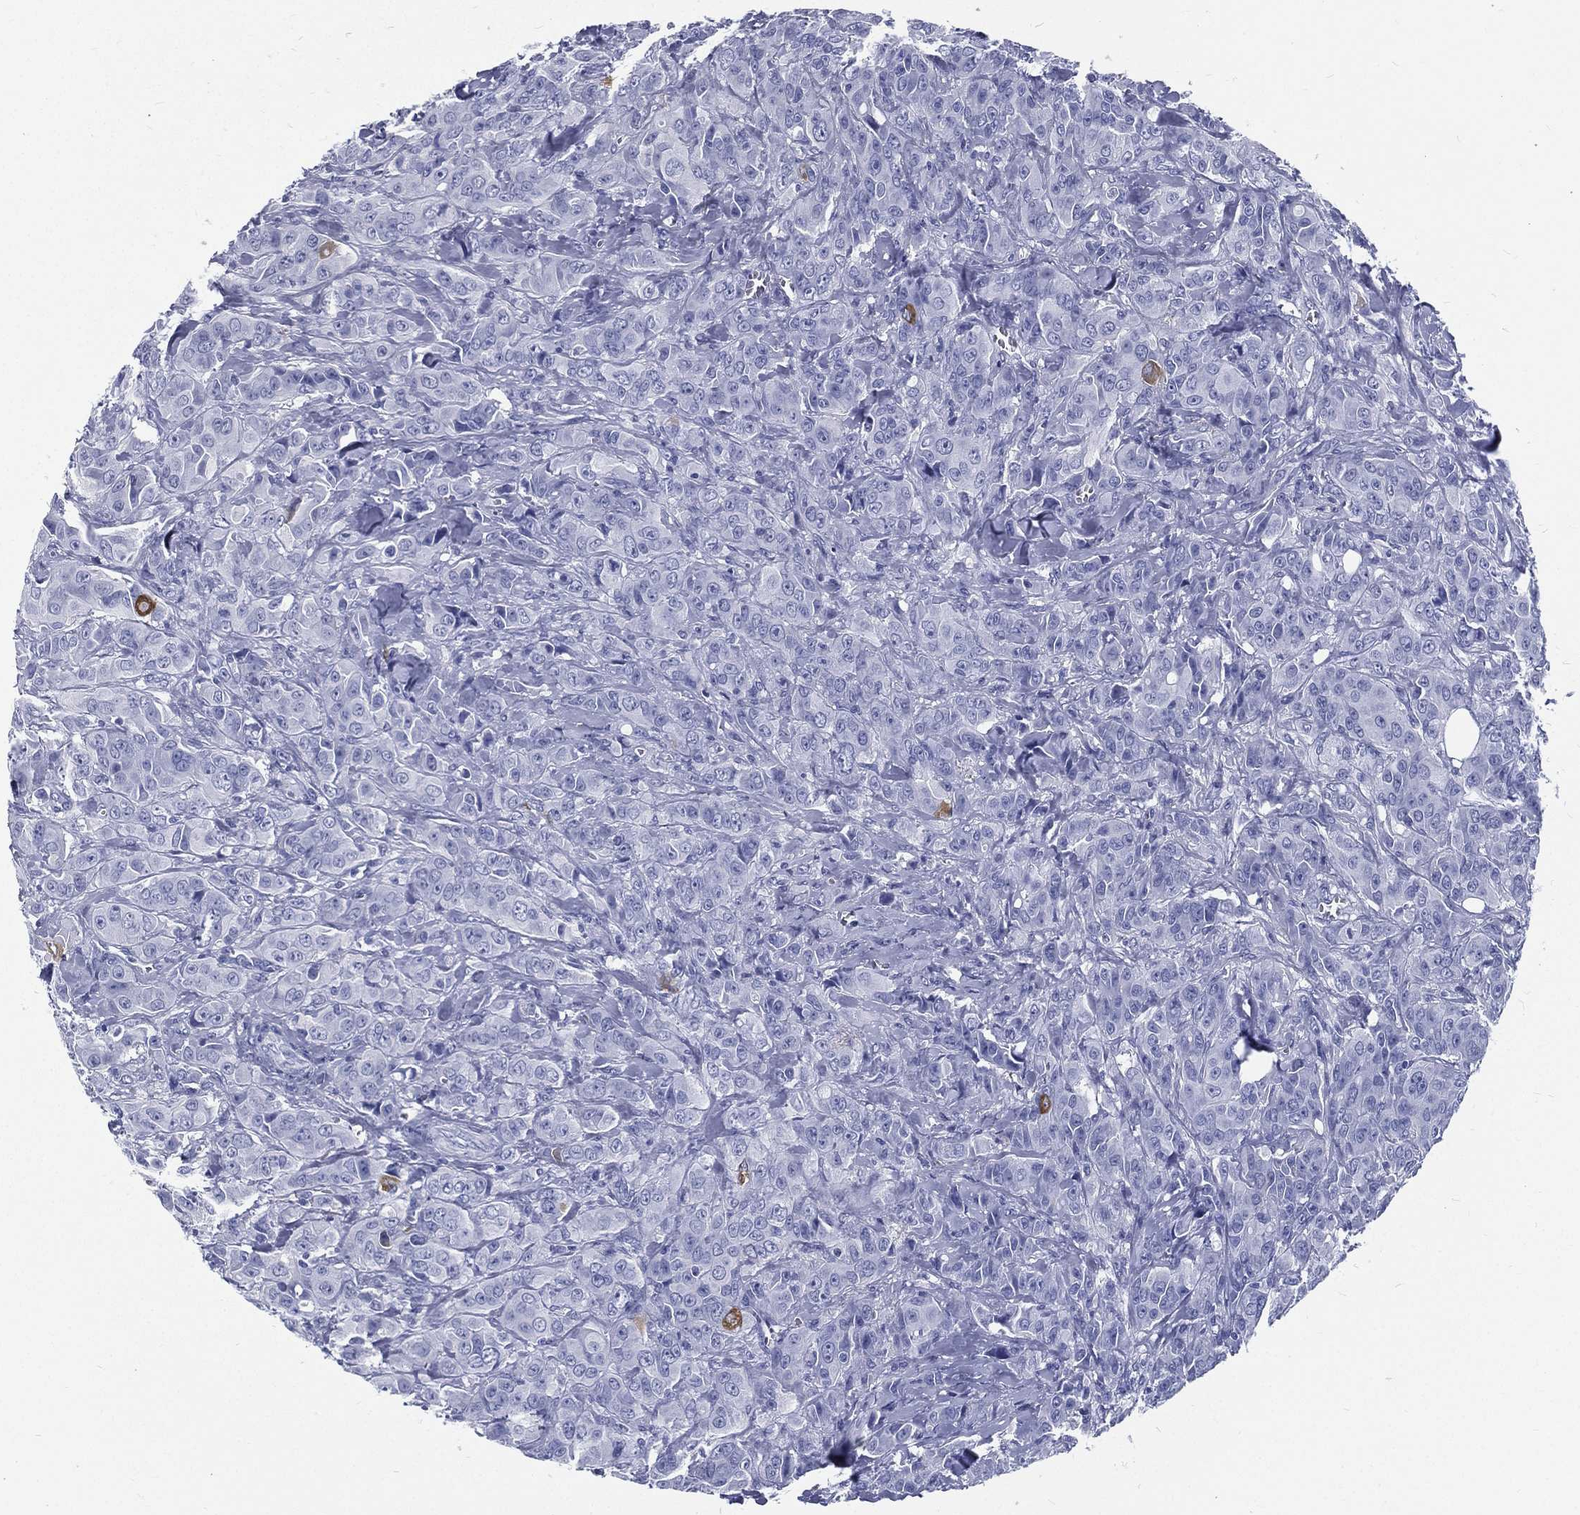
{"staining": {"intensity": "negative", "quantity": "none", "location": "none"}, "tissue": "breast cancer", "cell_type": "Tumor cells", "image_type": "cancer", "snomed": [{"axis": "morphology", "description": "Duct carcinoma"}, {"axis": "topography", "description": "Breast"}], "caption": "Image shows no protein staining in tumor cells of breast cancer (infiltrating ductal carcinoma) tissue.", "gene": "RSPH4A", "patient": {"sex": "female", "age": 43}}